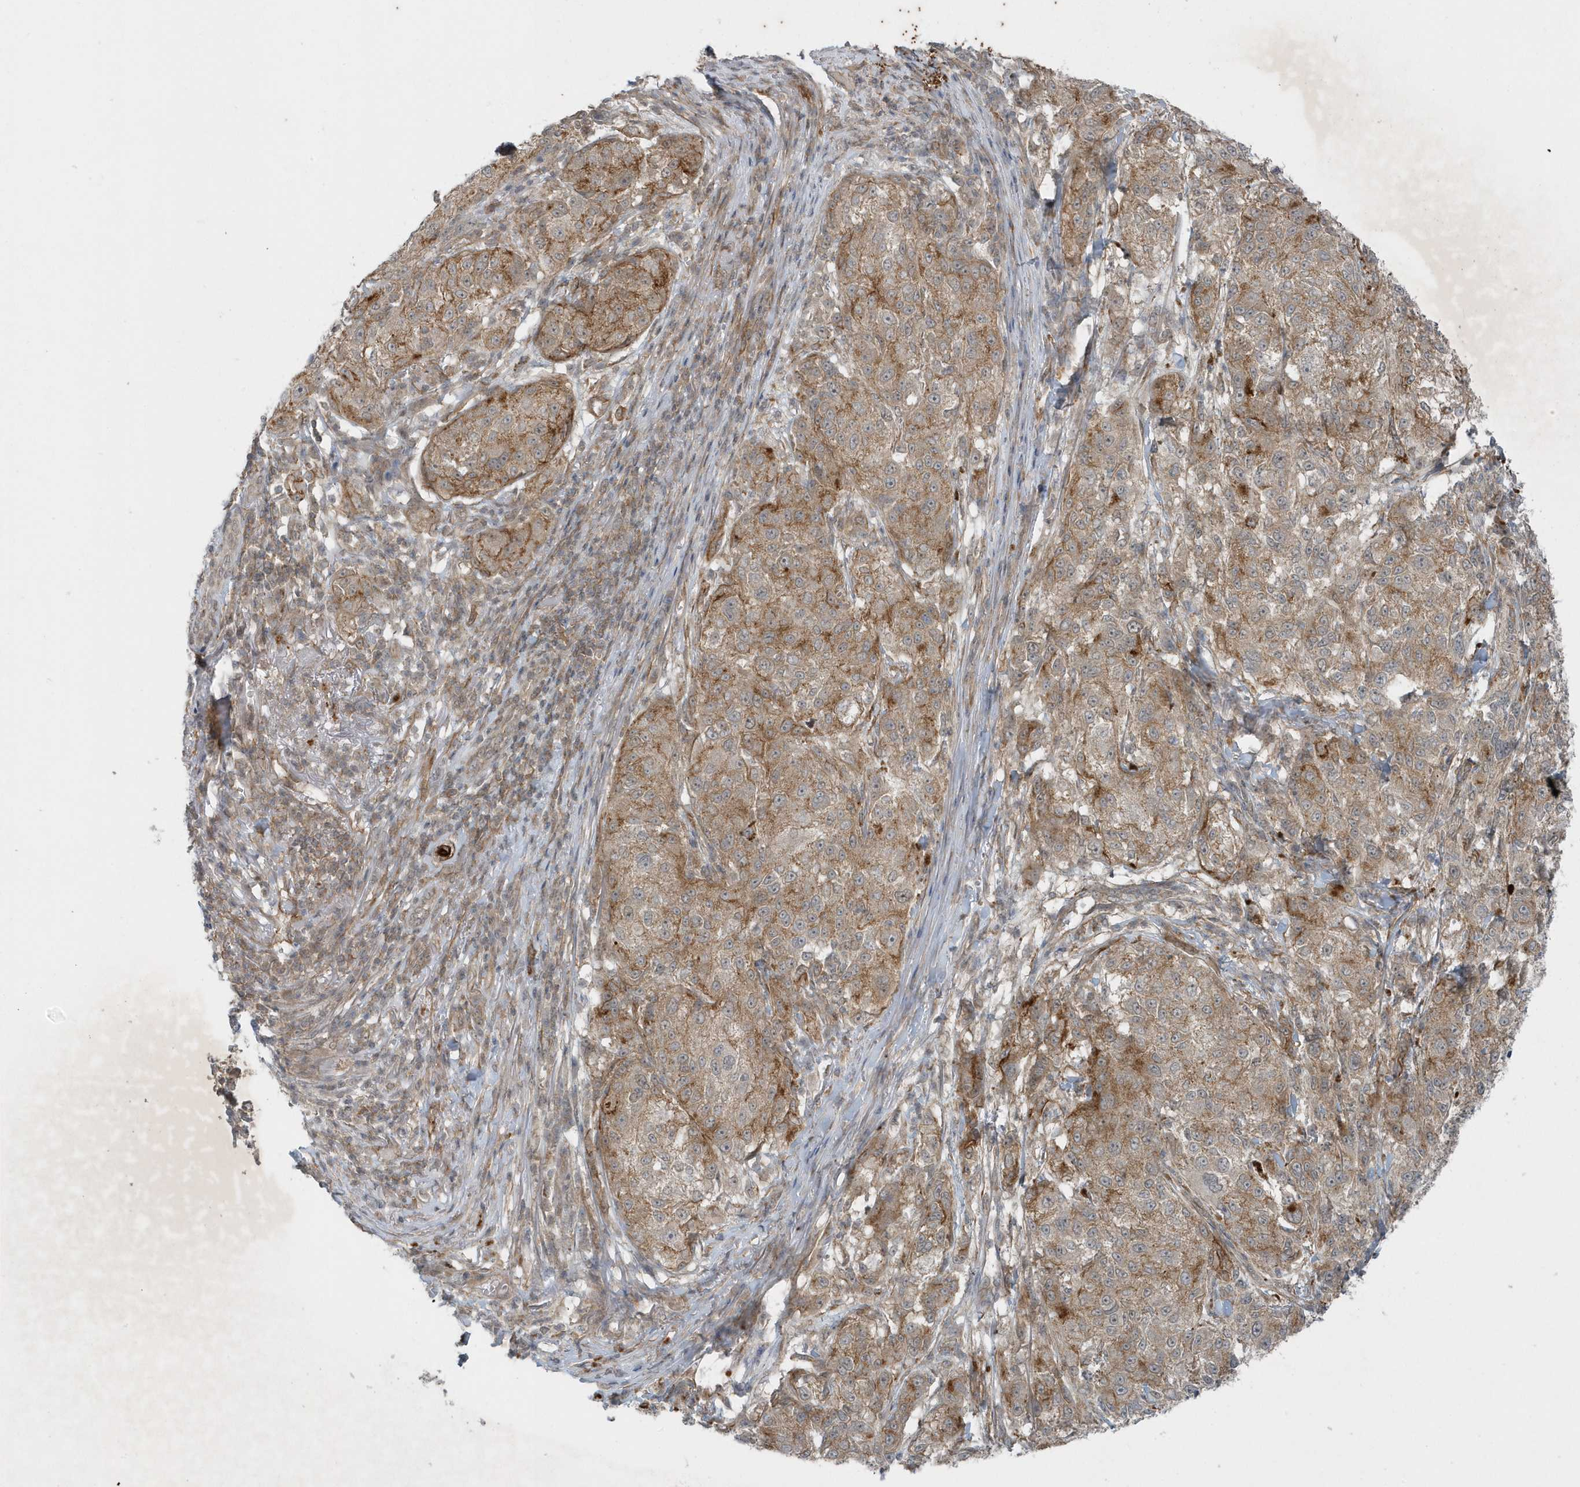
{"staining": {"intensity": "moderate", "quantity": ">75%", "location": "cytoplasmic/membranous"}, "tissue": "melanoma", "cell_type": "Tumor cells", "image_type": "cancer", "snomed": [{"axis": "morphology", "description": "Necrosis, NOS"}, {"axis": "morphology", "description": "Malignant melanoma, NOS"}, {"axis": "topography", "description": "Skin"}], "caption": "This is a histology image of immunohistochemistry (IHC) staining of malignant melanoma, which shows moderate expression in the cytoplasmic/membranous of tumor cells.", "gene": "PARD3B", "patient": {"sex": "female", "age": 87}}